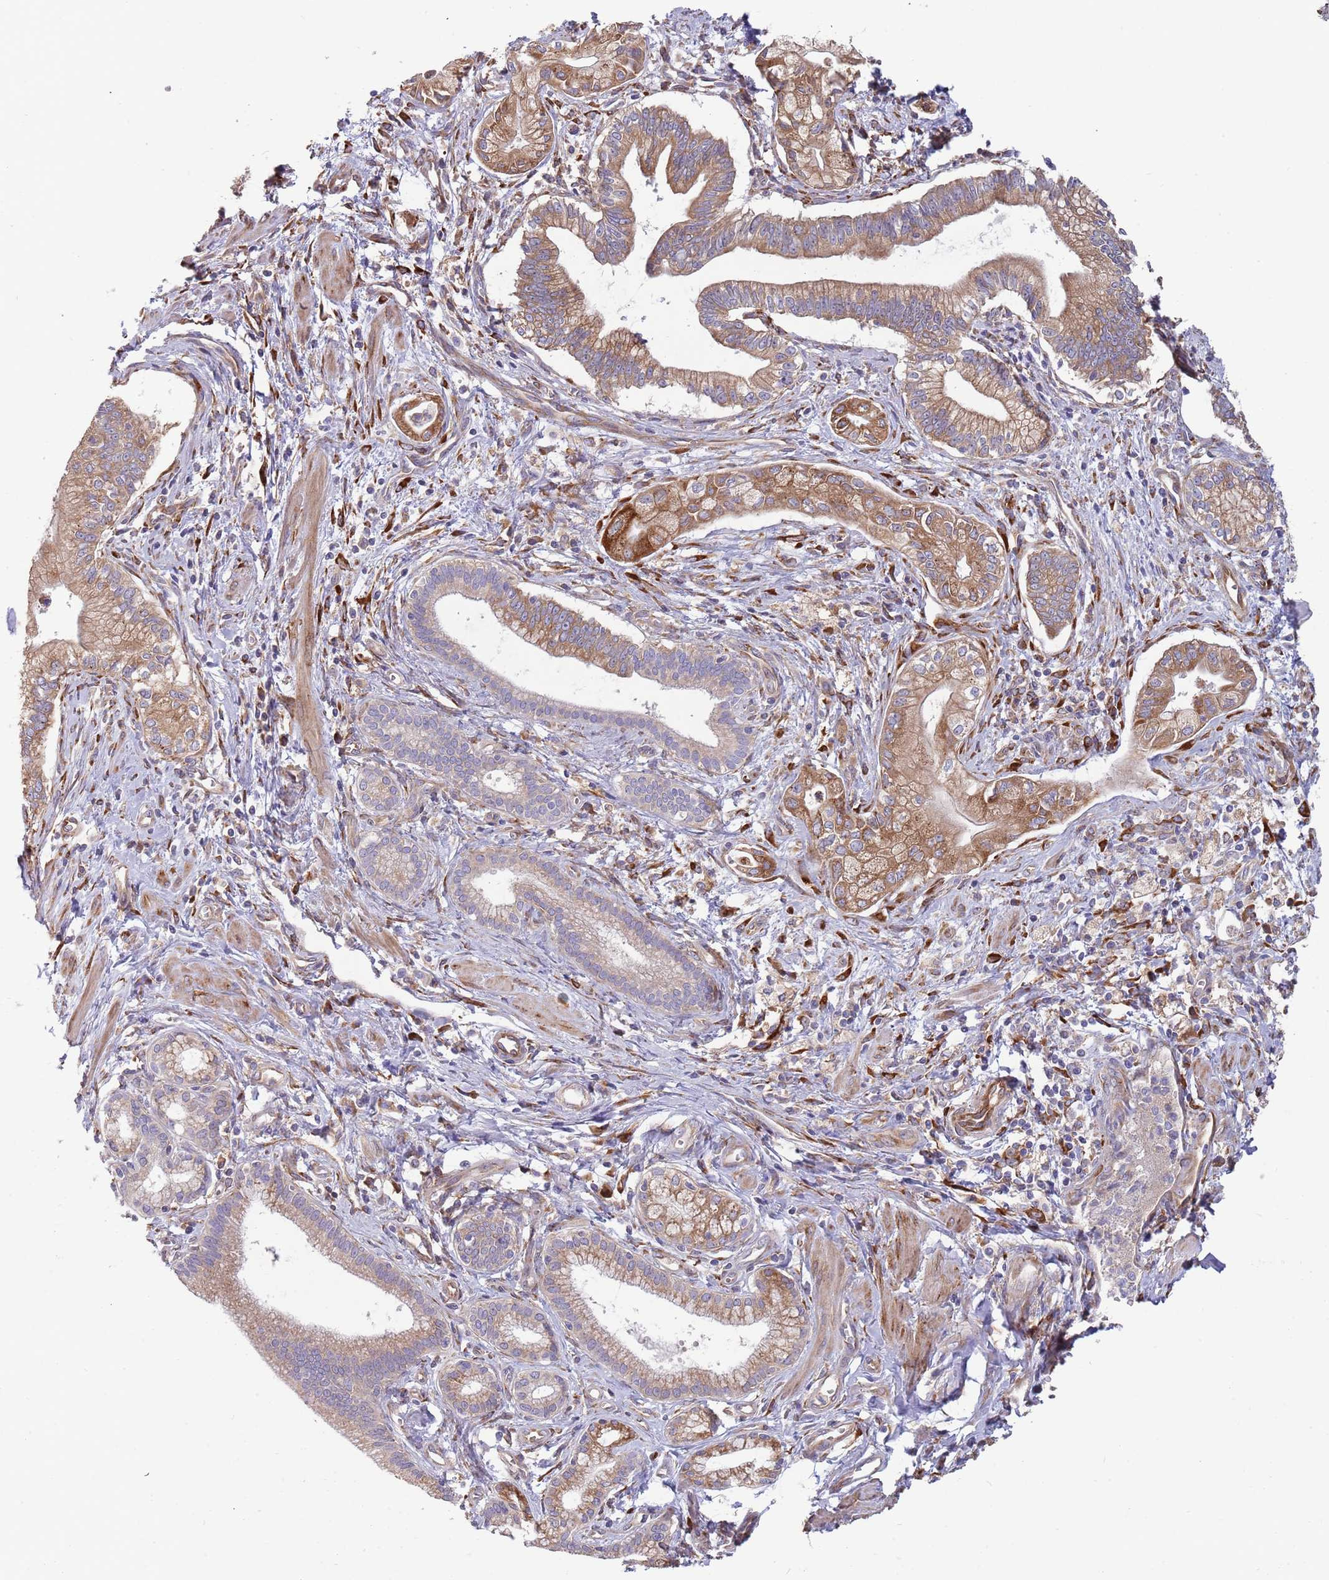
{"staining": {"intensity": "moderate", "quantity": ">75%", "location": "cytoplasmic/membranous"}, "tissue": "pancreatic cancer", "cell_type": "Tumor cells", "image_type": "cancer", "snomed": [{"axis": "morphology", "description": "Adenocarcinoma, NOS"}, {"axis": "topography", "description": "Pancreas"}], "caption": "Immunohistochemical staining of human pancreatic cancer (adenocarcinoma) displays medium levels of moderate cytoplasmic/membranous protein expression in about >75% of tumor cells.", "gene": "ARMCX6", "patient": {"sex": "male", "age": 78}}